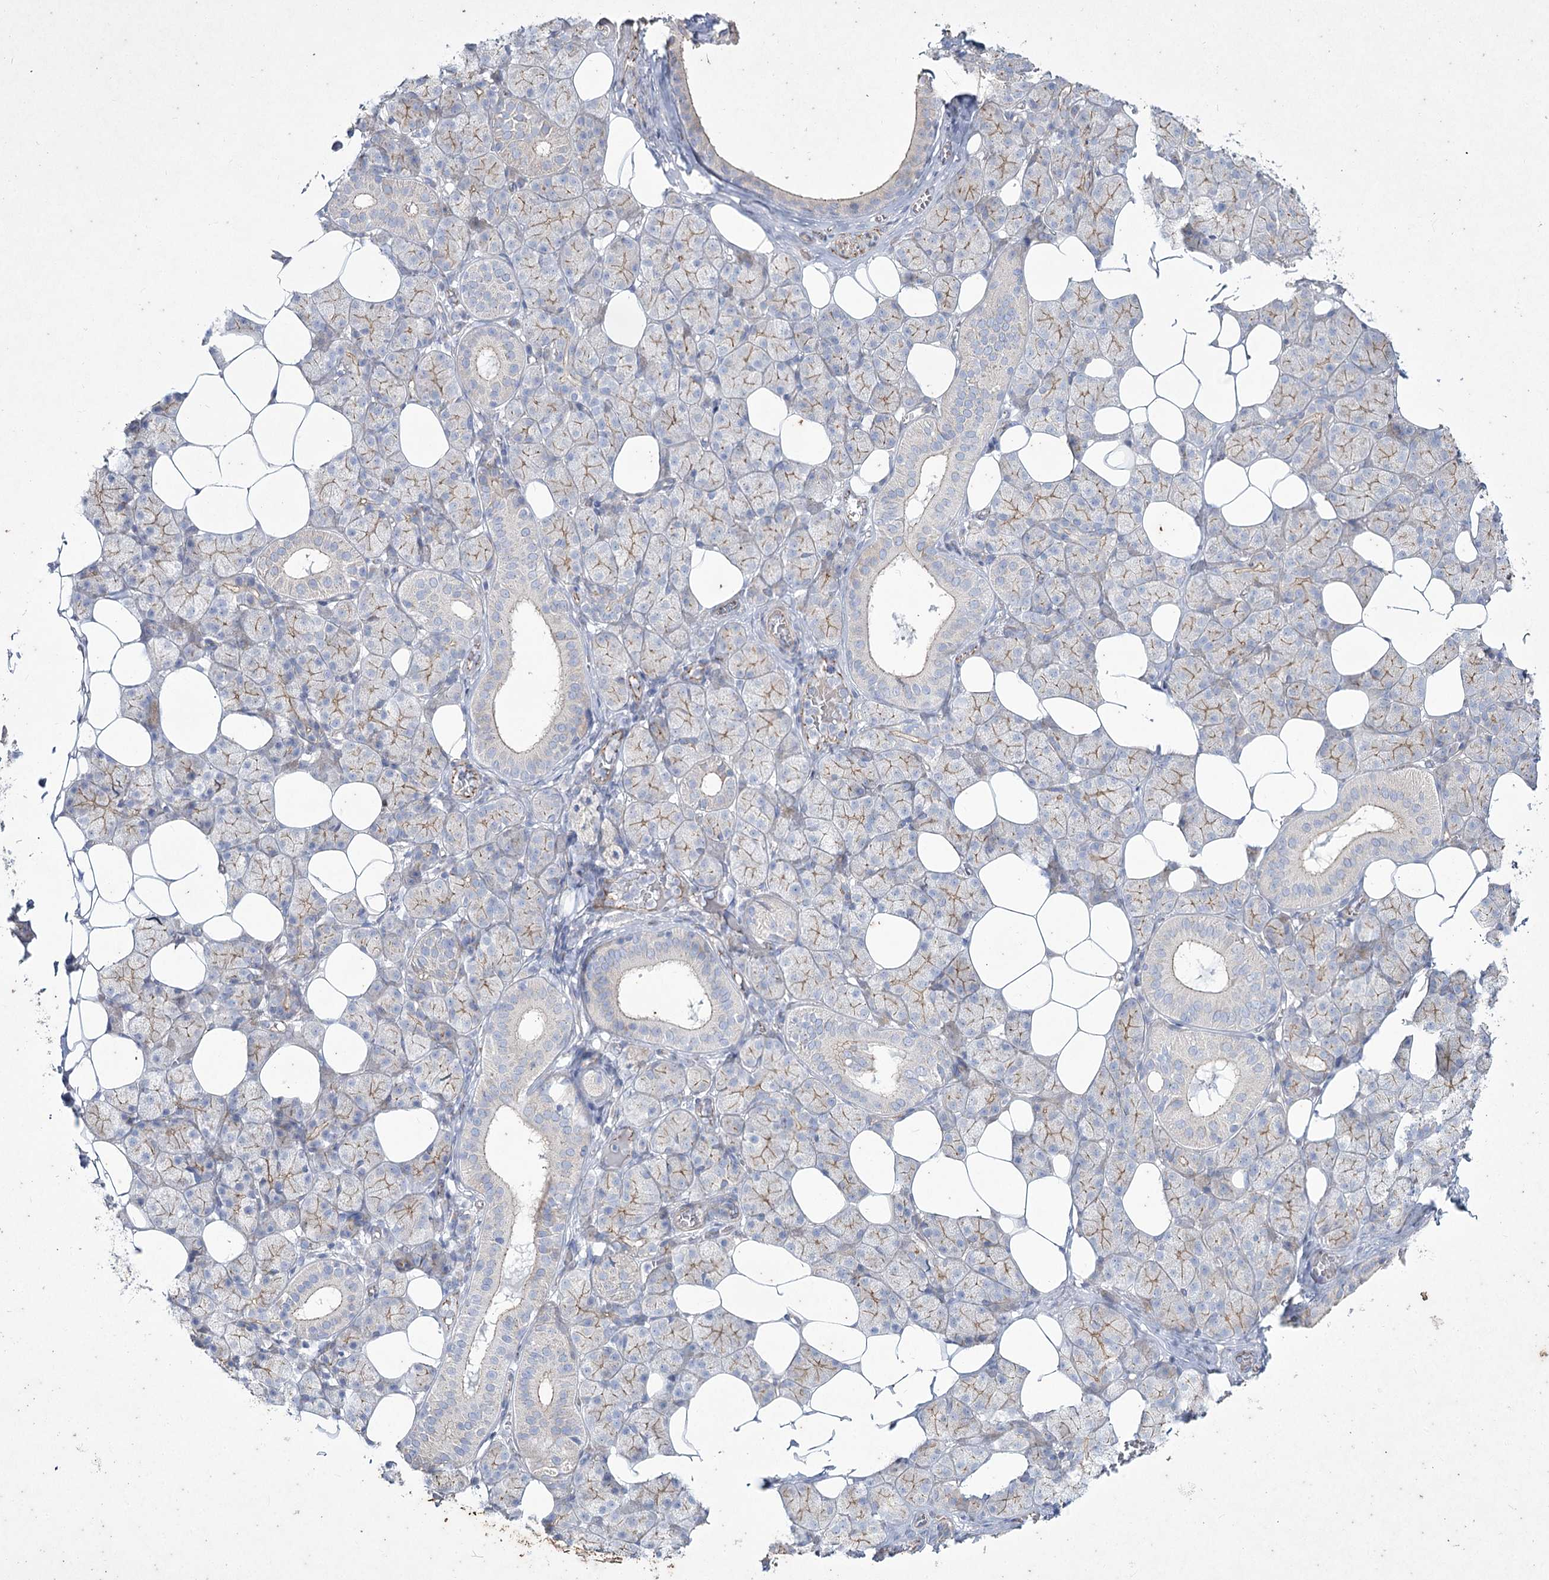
{"staining": {"intensity": "moderate", "quantity": ">75%", "location": "cytoplasmic/membranous"}, "tissue": "salivary gland", "cell_type": "Glandular cells", "image_type": "normal", "snomed": [{"axis": "morphology", "description": "Normal tissue, NOS"}, {"axis": "topography", "description": "Salivary gland"}], "caption": "An image of salivary gland stained for a protein exhibits moderate cytoplasmic/membranous brown staining in glandular cells. (DAB IHC, brown staining for protein, blue staining for nuclei).", "gene": "LDLRAD3", "patient": {"sex": "female", "age": 33}}